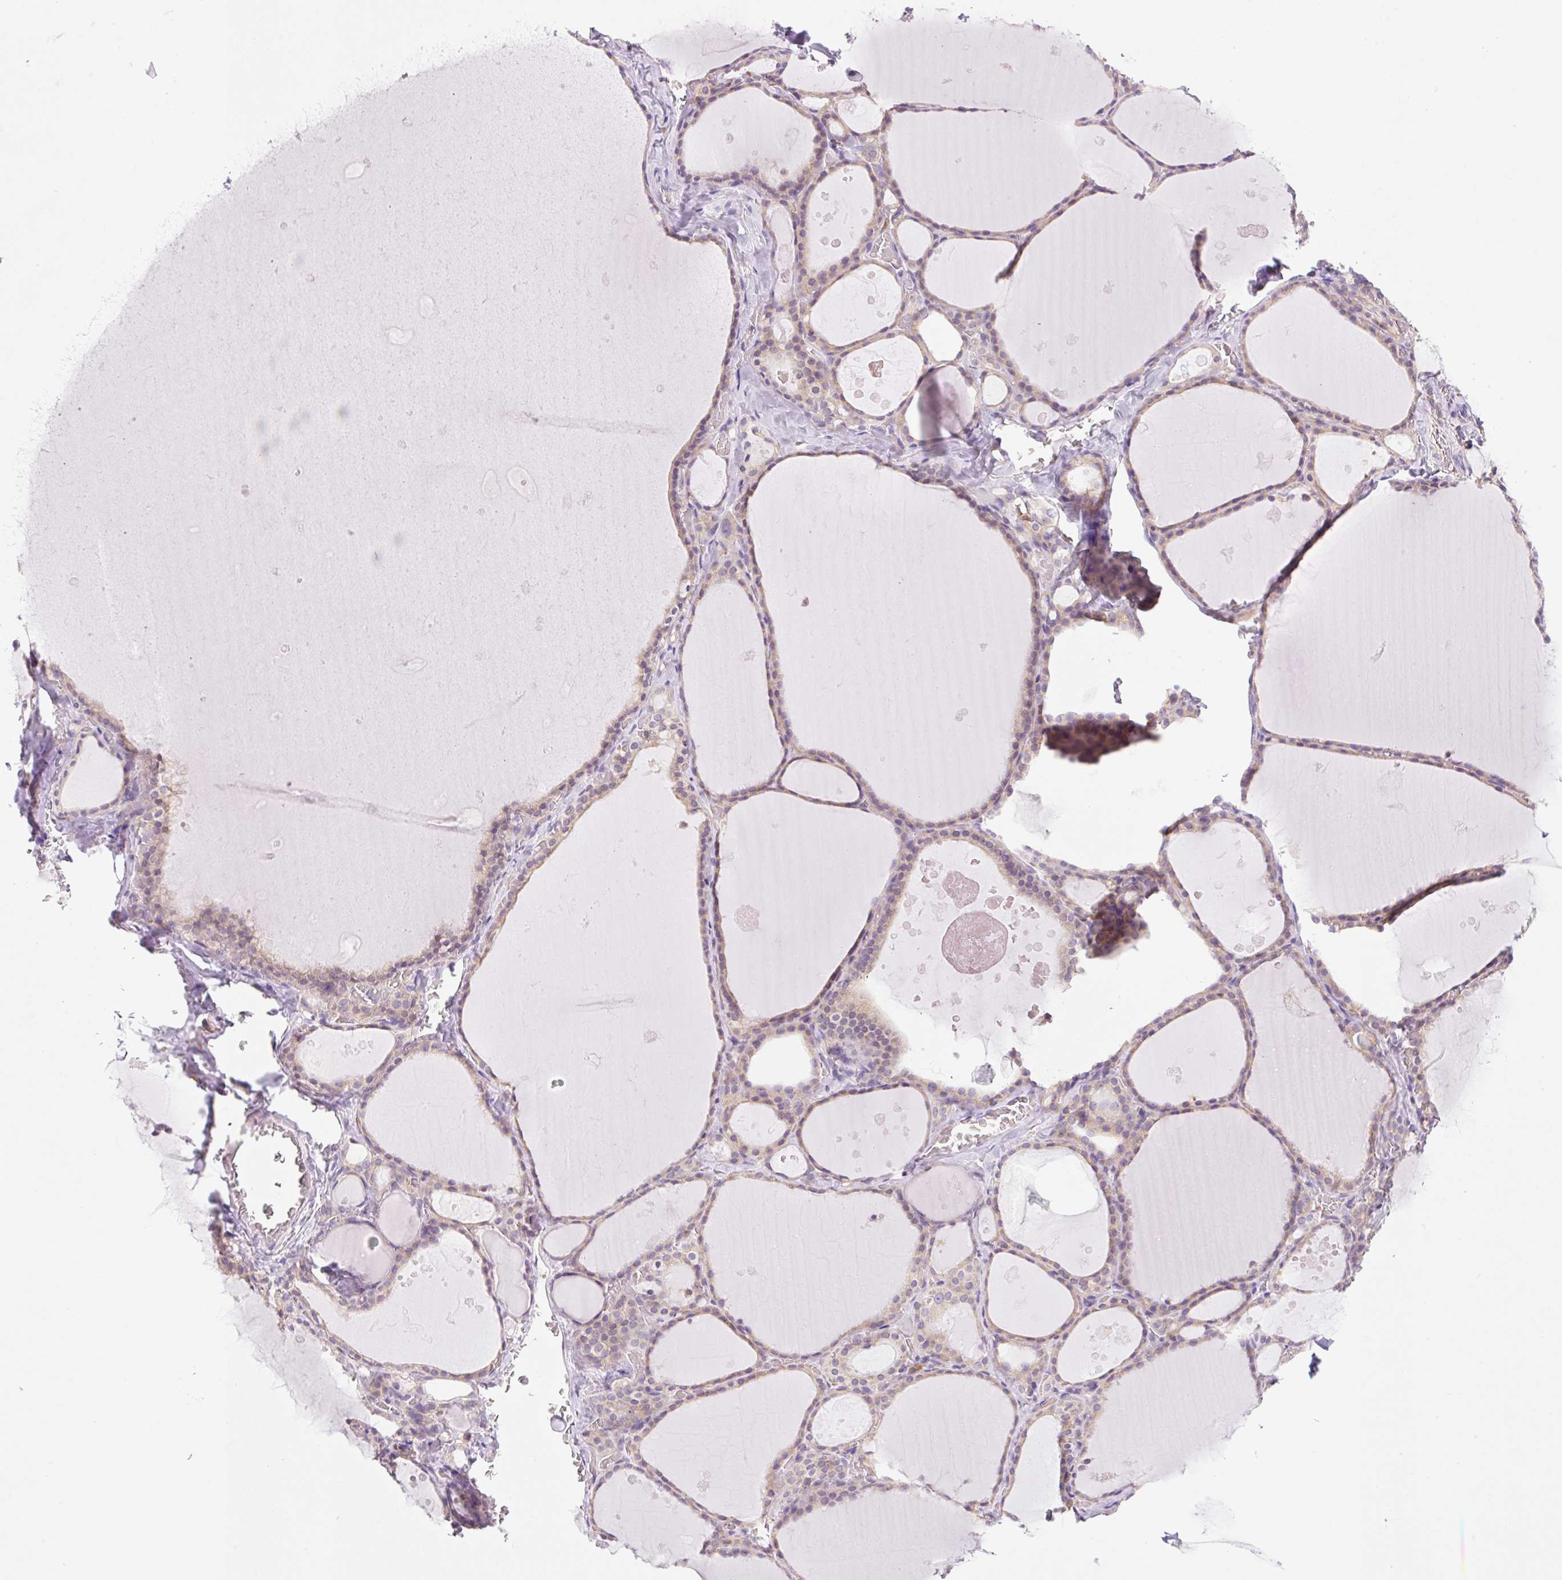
{"staining": {"intensity": "weak", "quantity": "<25%", "location": "cytoplasmic/membranous"}, "tissue": "thyroid gland", "cell_type": "Glandular cells", "image_type": "normal", "snomed": [{"axis": "morphology", "description": "Normal tissue, NOS"}, {"axis": "topography", "description": "Thyroid gland"}], "caption": "Glandular cells are negative for protein expression in normal human thyroid gland. (DAB IHC, high magnification).", "gene": "RPL18A", "patient": {"sex": "male", "age": 56}}